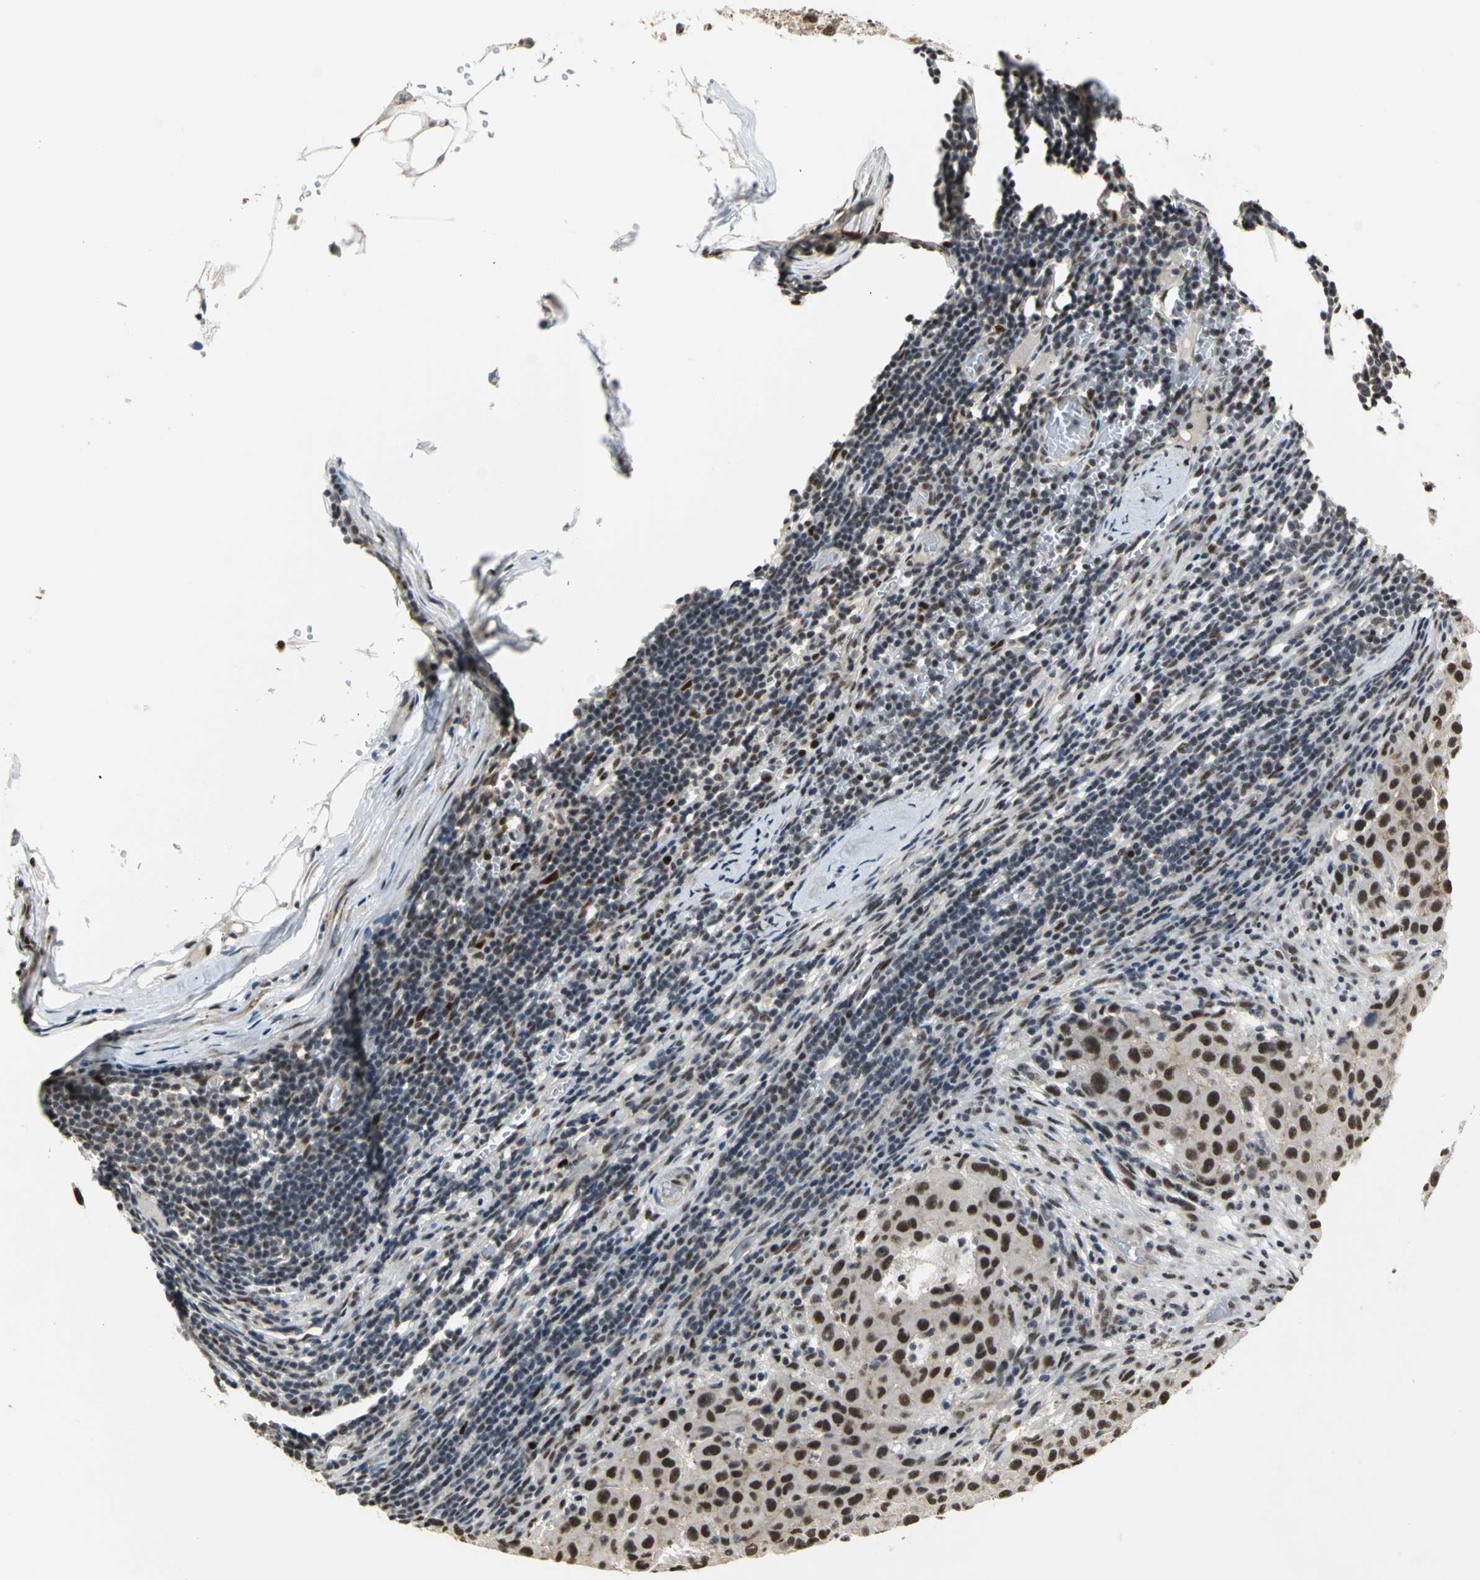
{"staining": {"intensity": "strong", "quantity": ">75%", "location": "nuclear"}, "tissue": "melanoma", "cell_type": "Tumor cells", "image_type": "cancer", "snomed": [{"axis": "morphology", "description": "Malignant melanoma, Metastatic site"}, {"axis": "topography", "description": "Lymph node"}], "caption": "Brown immunohistochemical staining in melanoma reveals strong nuclear expression in approximately >75% of tumor cells.", "gene": "CCDC88C", "patient": {"sex": "male", "age": 61}}